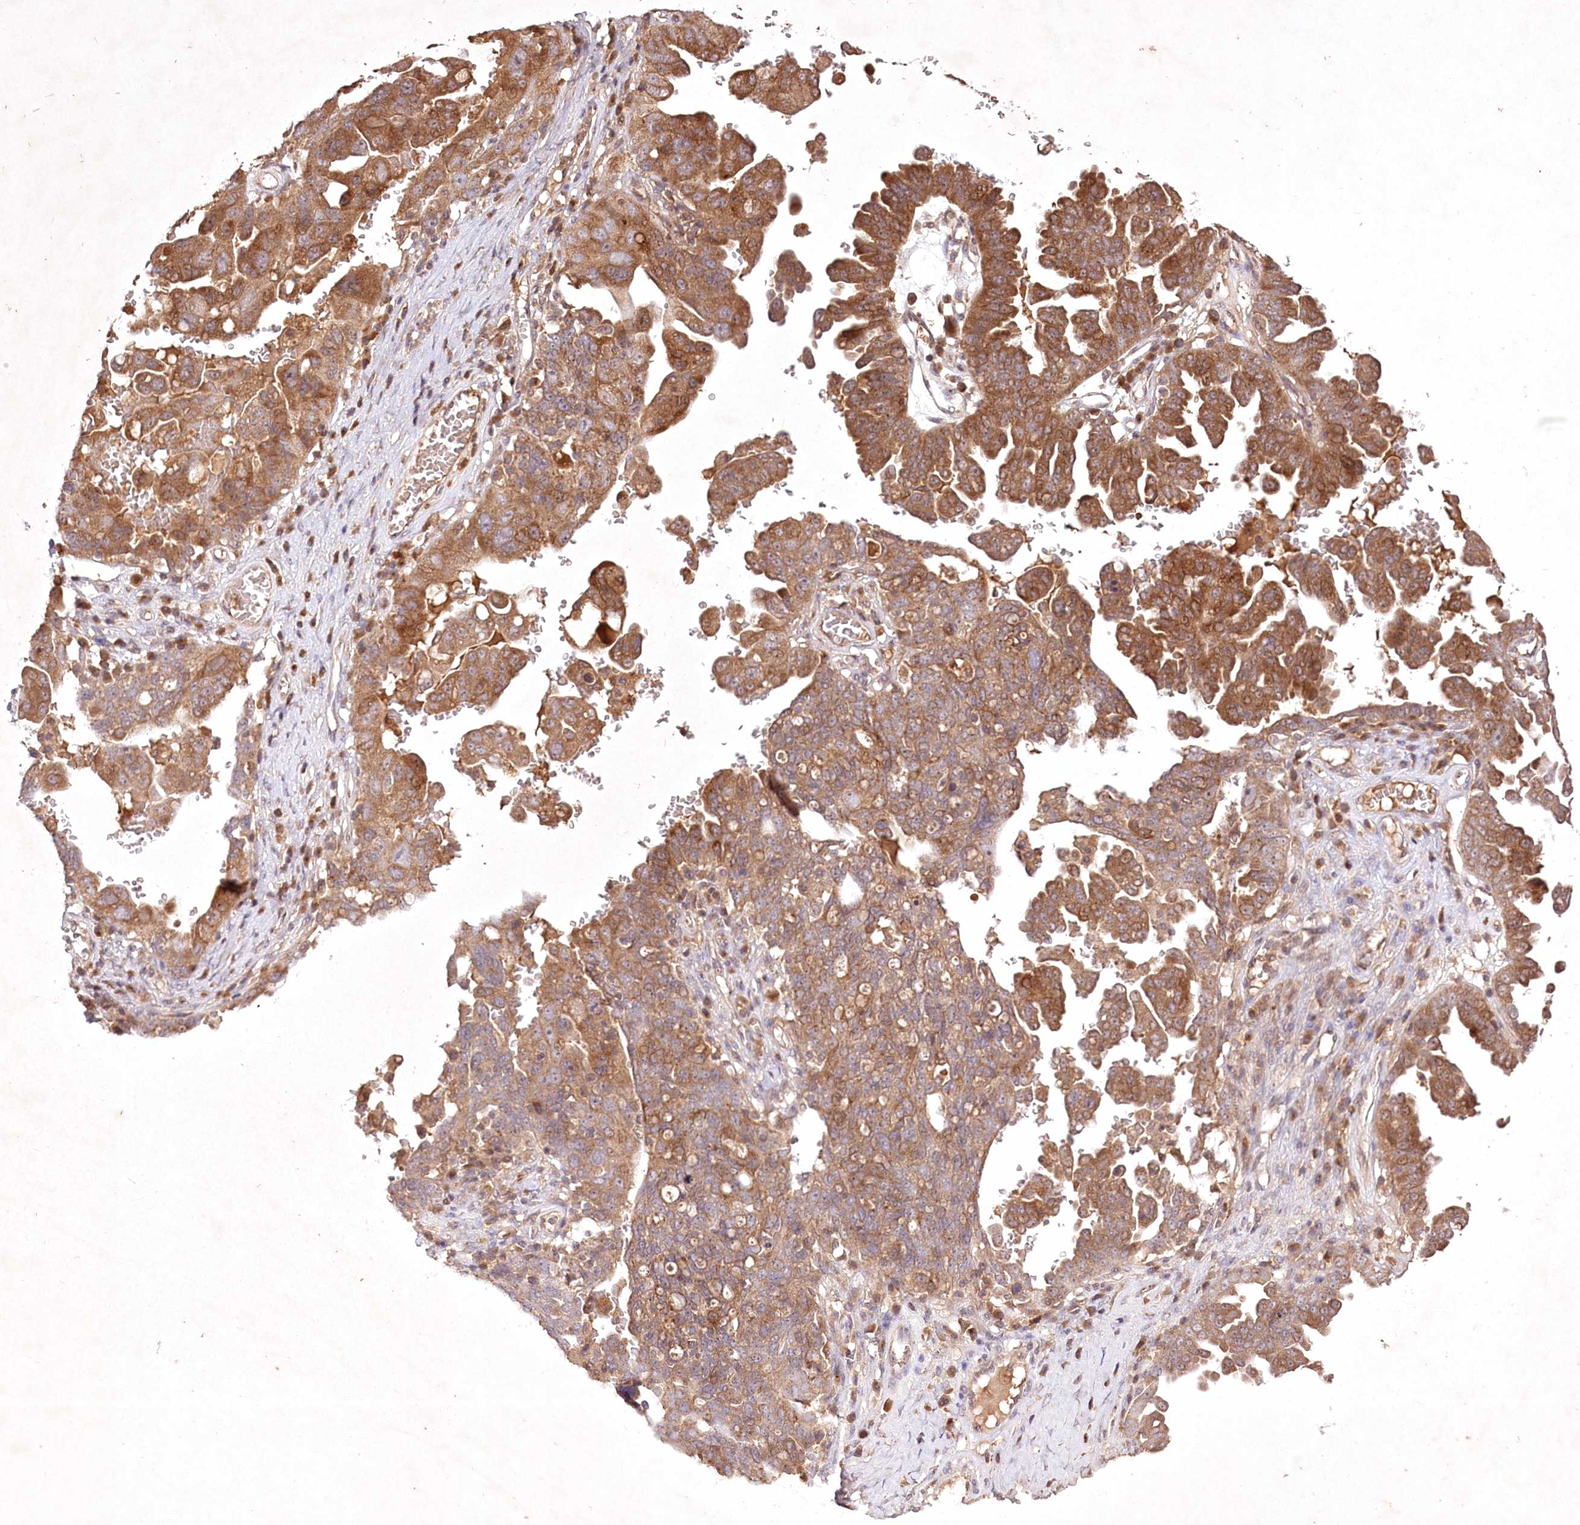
{"staining": {"intensity": "moderate", "quantity": ">75%", "location": "cytoplasmic/membranous"}, "tissue": "ovarian cancer", "cell_type": "Tumor cells", "image_type": "cancer", "snomed": [{"axis": "morphology", "description": "Carcinoma, endometroid"}, {"axis": "topography", "description": "Ovary"}], "caption": "A brown stain shows moderate cytoplasmic/membranous staining of a protein in human ovarian endometroid carcinoma tumor cells. (brown staining indicates protein expression, while blue staining denotes nuclei).", "gene": "IRAK1BP1", "patient": {"sex": "female", "age": 62}}